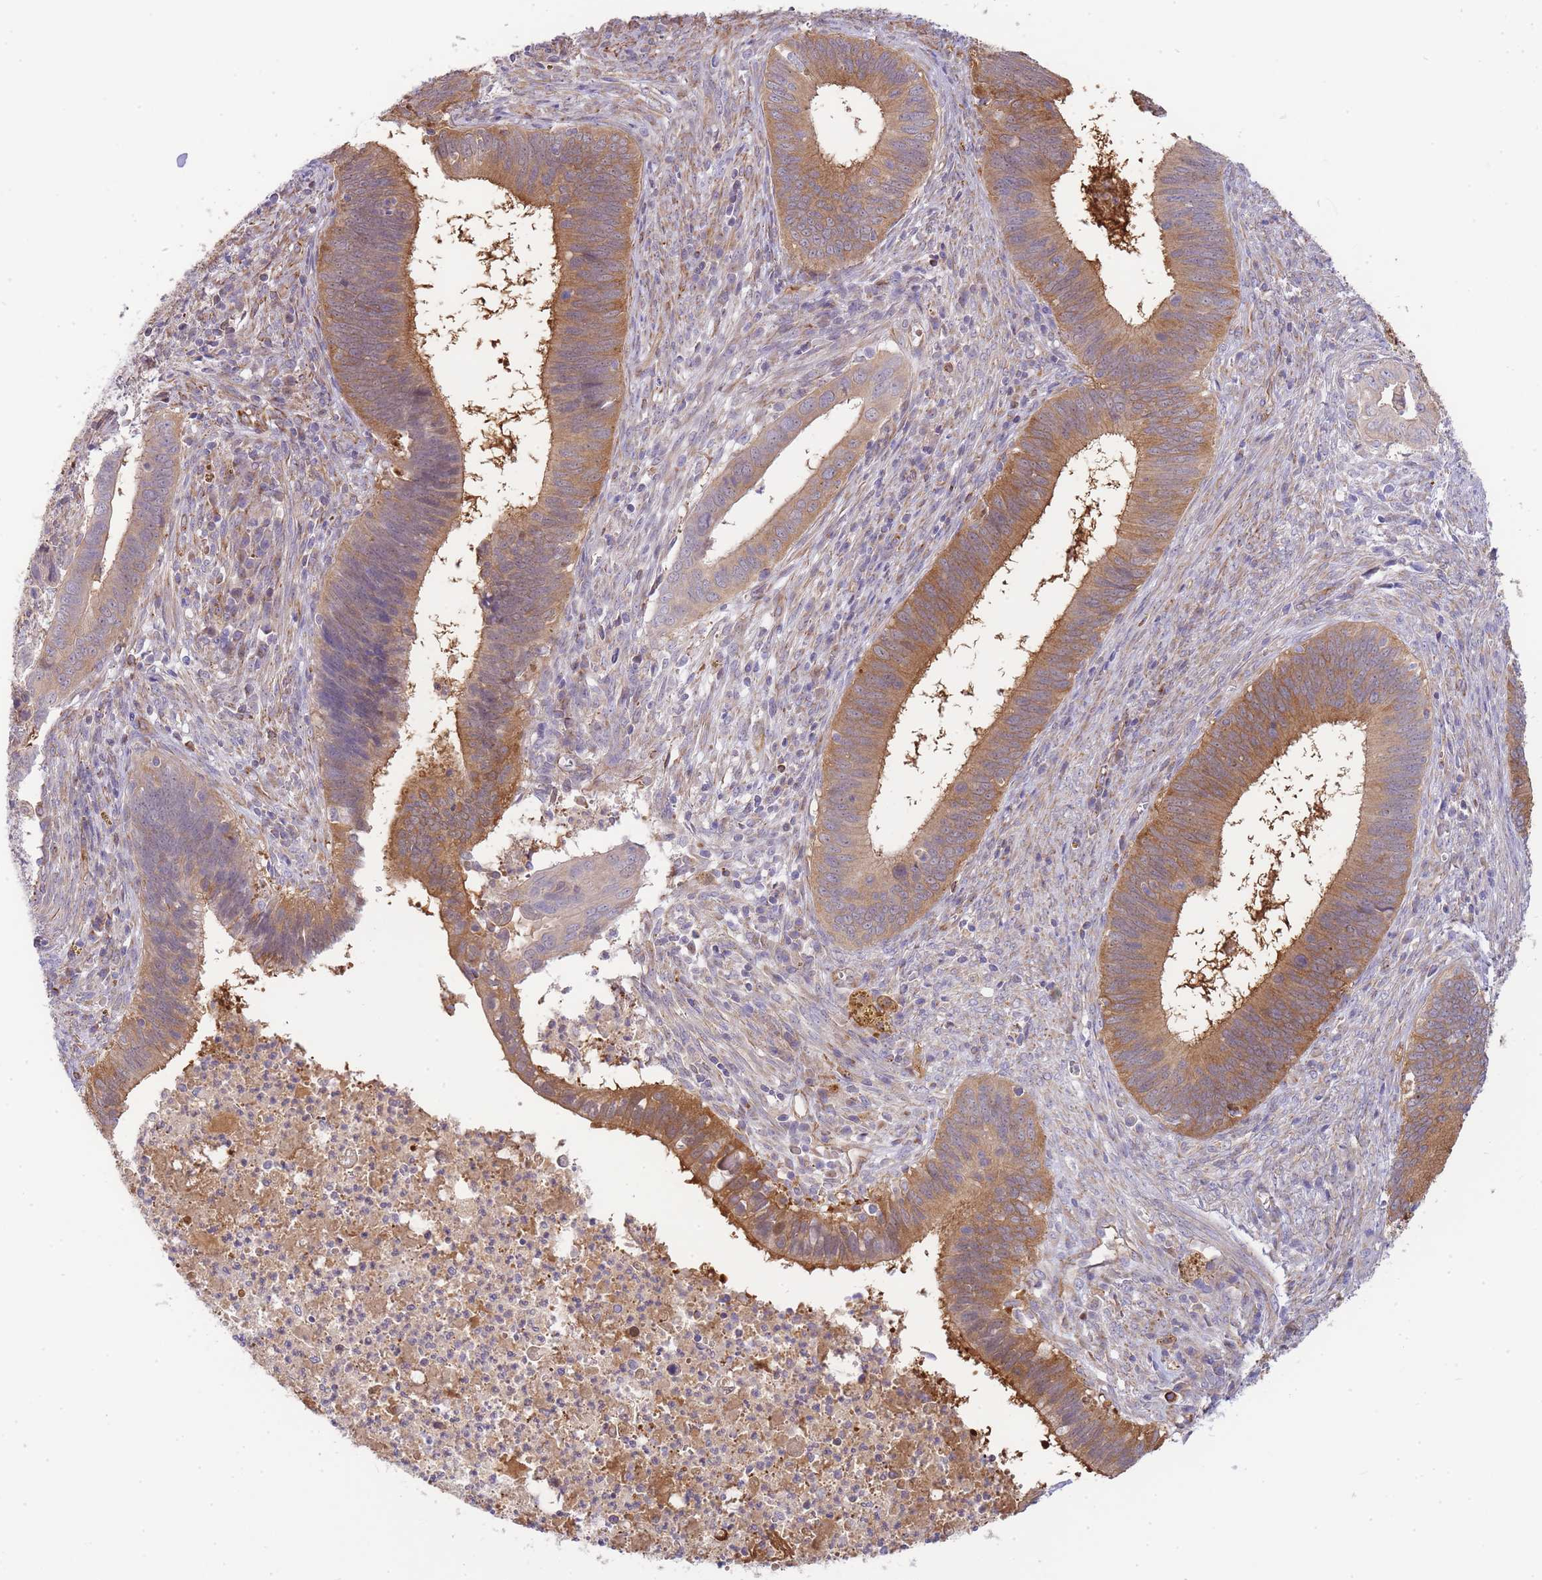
{"staining": {"intensity": "moderate", "quantity": ">75%", "location": "cytoplasmic/membranous"}, "tissue": "cervical cancer", "cell_type": "Tumor cells", "image_type": "cancer", "snomed": [{"axis": "morphology", "description": "Adenocarcinoma, NOS"}, {"axis": "topography", "description": "Cervix"}], "caption": "This is a histology image of immunohistochemistry (IHC) staining of cervical adenocarcinoma, which shows moderate staining in the cytoplasmic/membranous of tumor cells.", "gene": "ECPAS", "patient": {"sex": "female", "age": 42}}